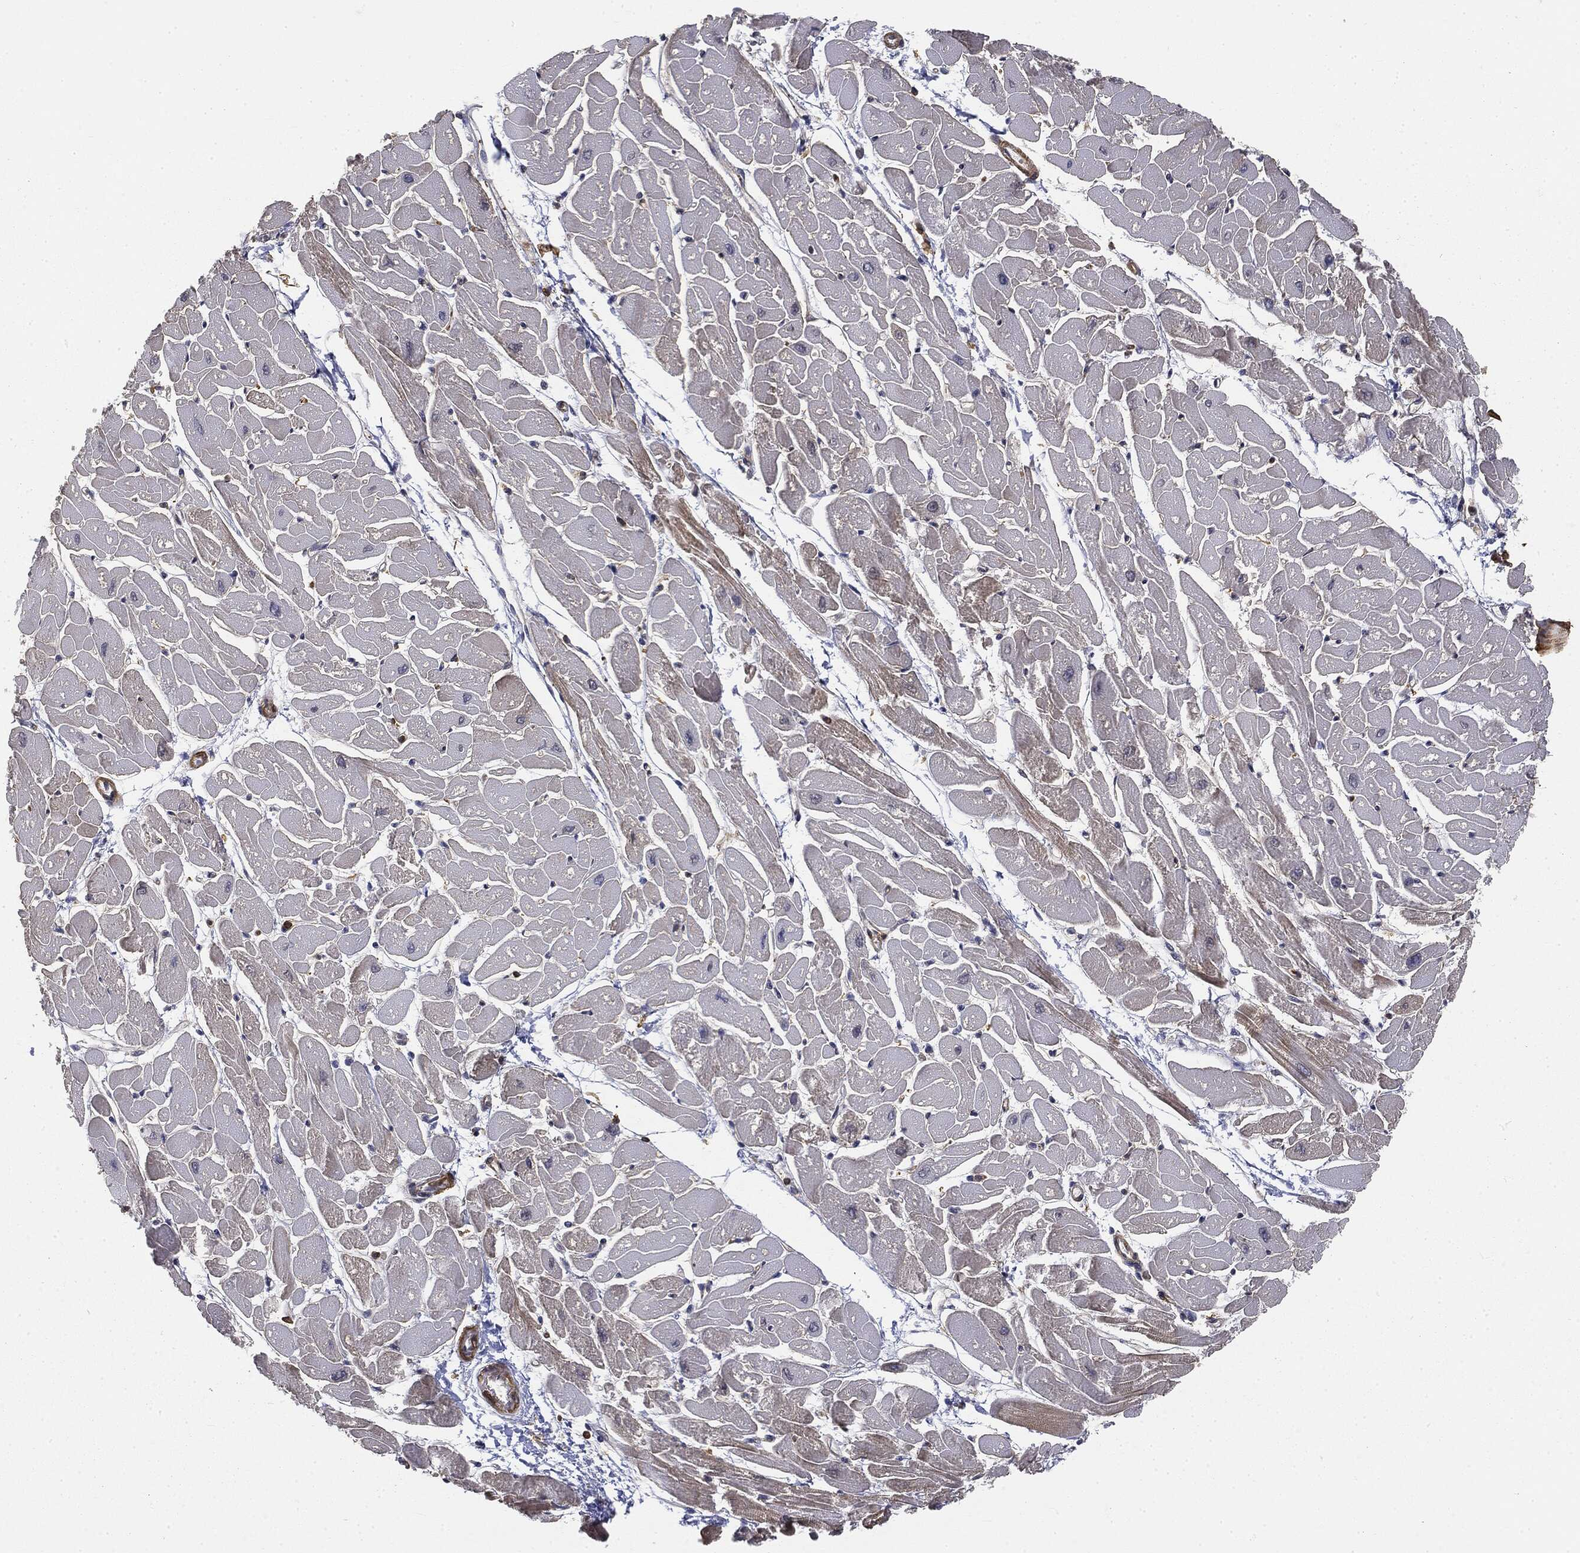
{"staining": {"intensity": "moderate", "quantity": "25%-75%", "location": "cytoplasmic/membranous"}, "tissue": "heart muscle", "cell_type": "Cardiomyocytes", "image_type": "normal", "snomed": [{"axis": "morphology", "description": "Normal tissue, NOS"}, {"axis": "topography", "description": "Heart"}], "caption": "Heart muscle was stained to show a protein in brown. There is medium levels of moderate cytoplasmic/membranous expression in approximately 25%-75% of cardiomyocytes.", "gene": "WDR1", "patient": {"sex": "male", "age": 57}}